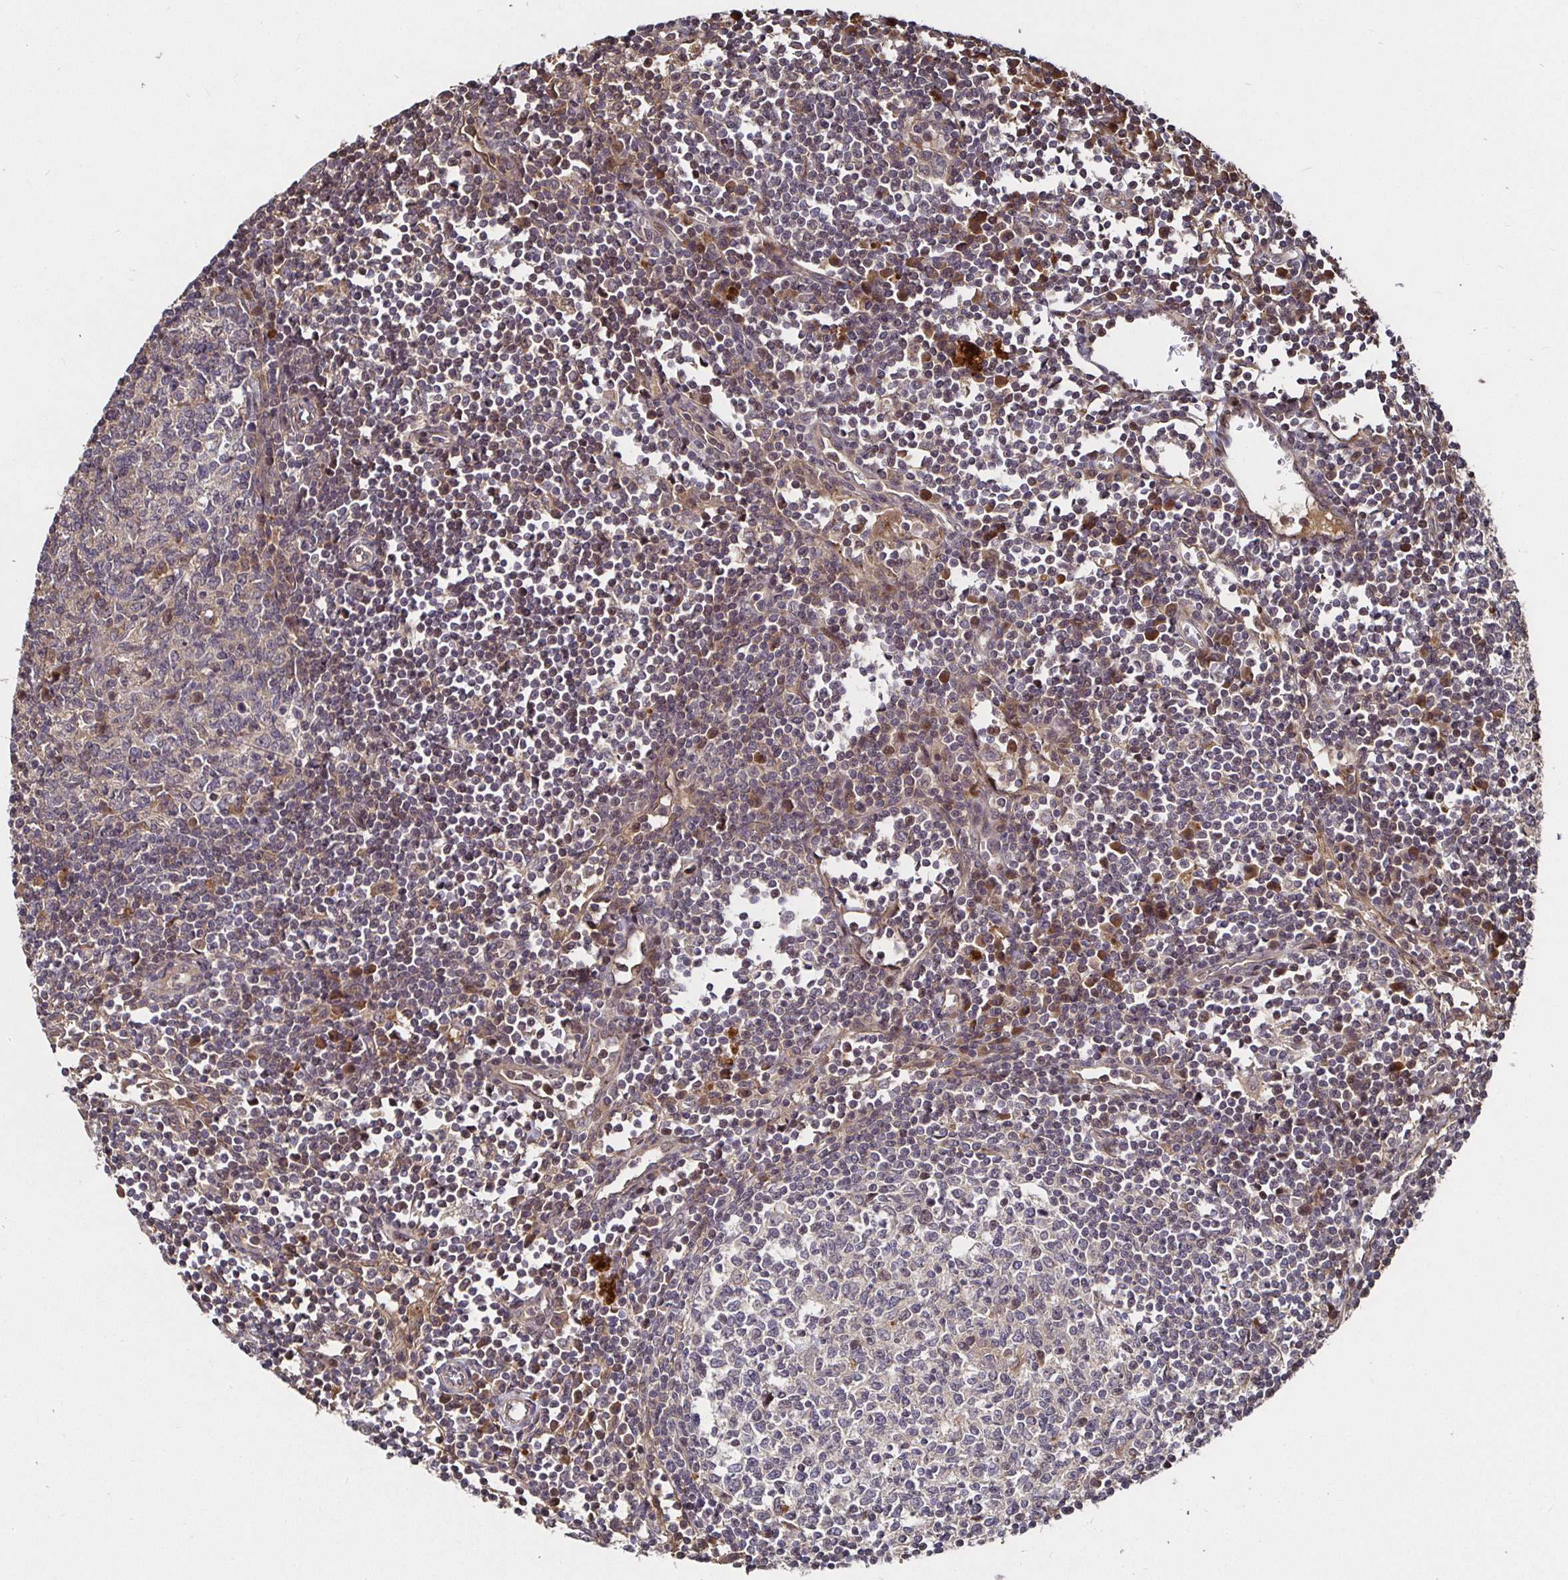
{"staining": {"intensity": "negative", "quantity": "none", "location": "none"}, "tissue": "lymph node", "cell_type": "Germinal center cells", "image_type": "normal", "snomed": [{"axis": "morphology", "description": "Normal tissue, NOS"}, {"axis": "topography", "description": "Lymph node"}], "caption": "Germinal center cells show no significant protein expression in normal lymph node. The staining is performed using DAB (3,3'-diaminobenzidine) brown chromogen with nuclei counter-stained in using hematoxylin.", "gene": "SMYD3", "patient": {"sex": "male", "age": 67}}